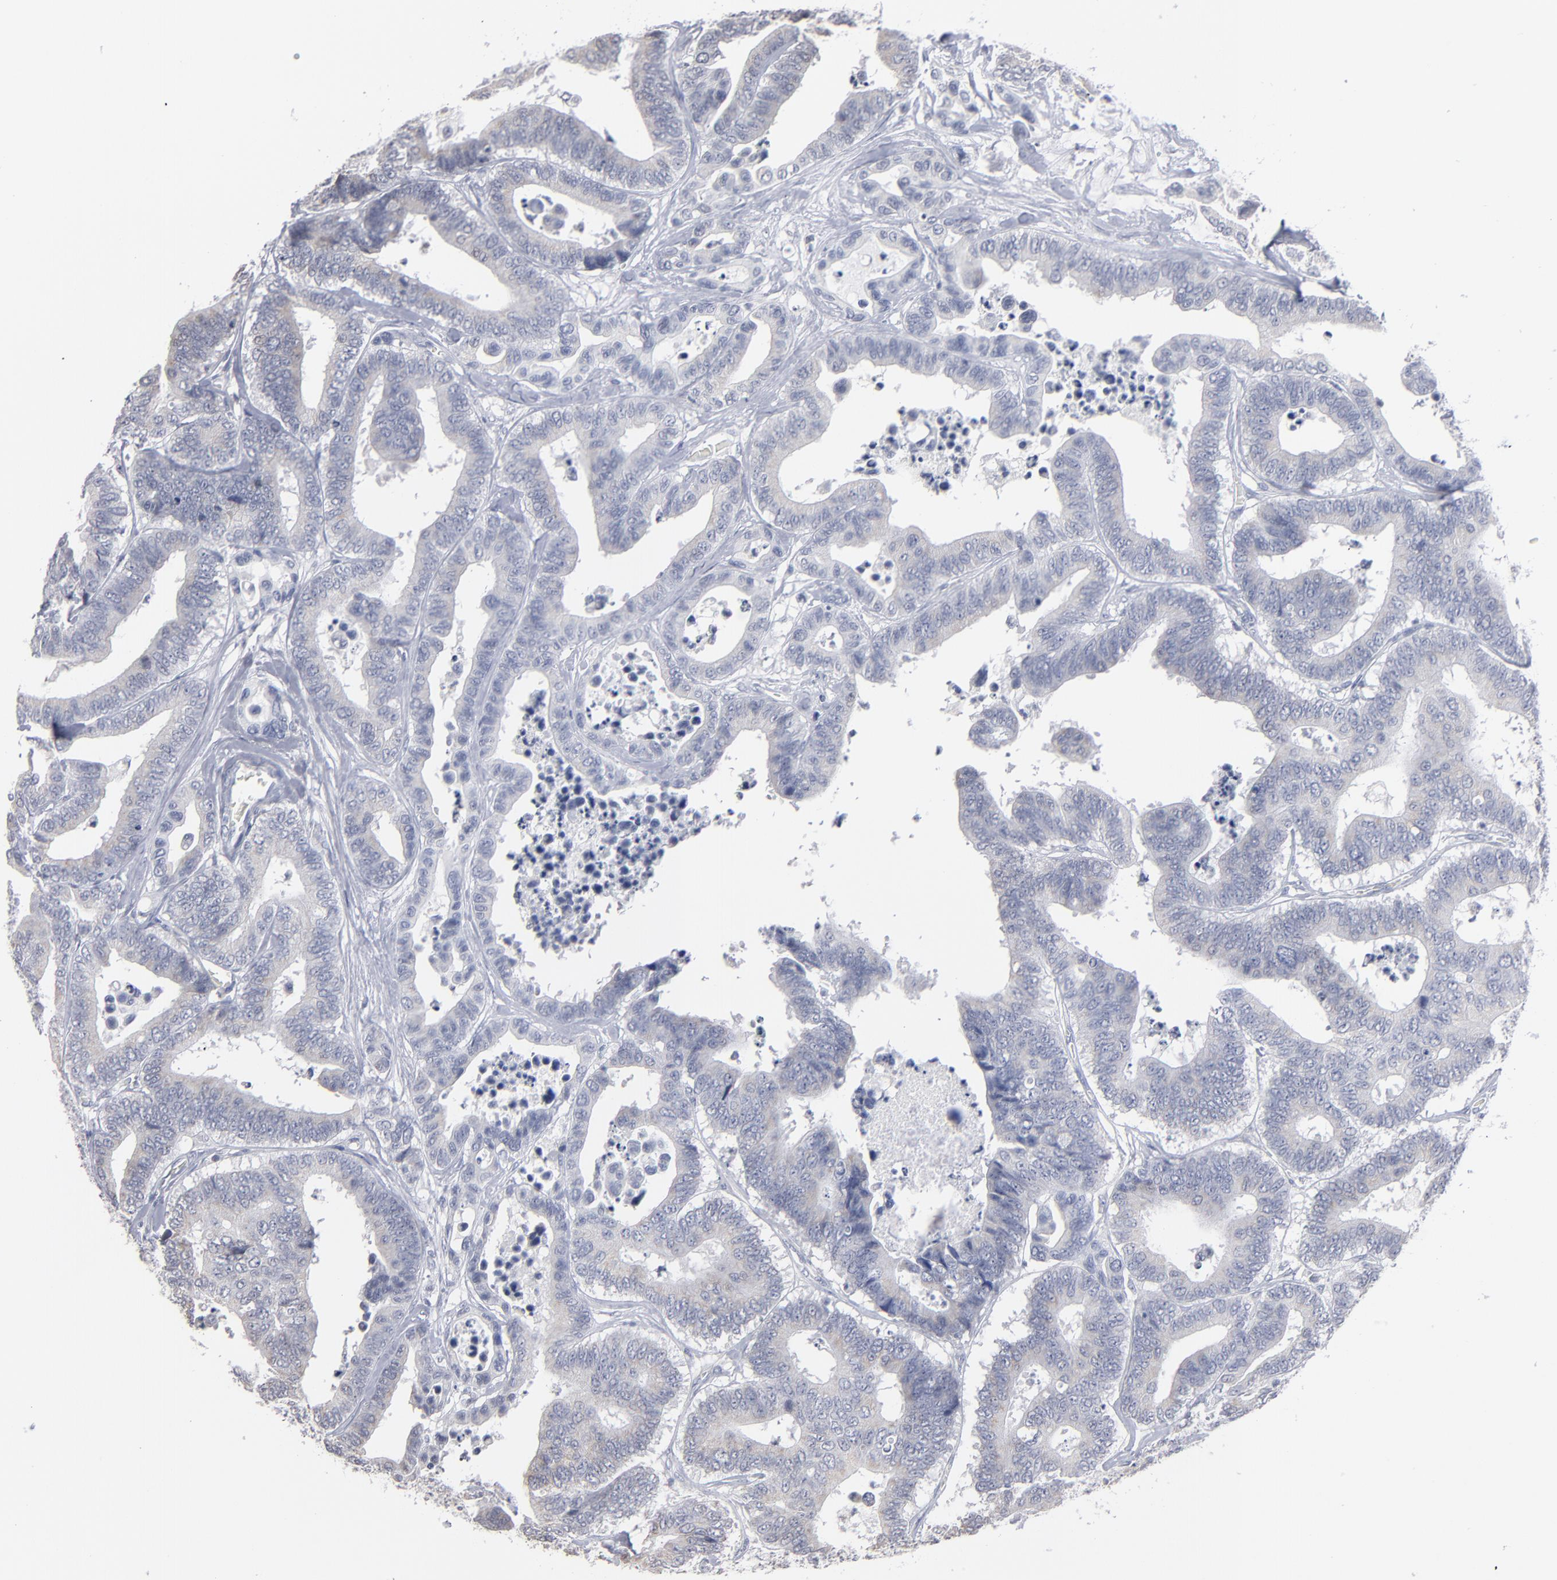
{"staining": {"intensity": "negative", "quantity": "none", "location": "none"}, "tissue": "colorectal cancer", "cell_type": "Tumor cells", "image_type": "cancer", "snomed": [{"axis": "morphology", "description": "Adenocarcinoma, NOS"}, {"axis": "topography", "description": "Colon"}], "caption": "IHC of human adenocarcinoma (colorectal) exhibits no positivity in tumor cells. (Stains: DAB (3,3'-diaminobenzidine) IHC with hematoxylin counter stain, Microscopy: brightfield microscopy at high magnification).", "gene": "RPH3A", "patient": {"sex": "male", "age": 82}}